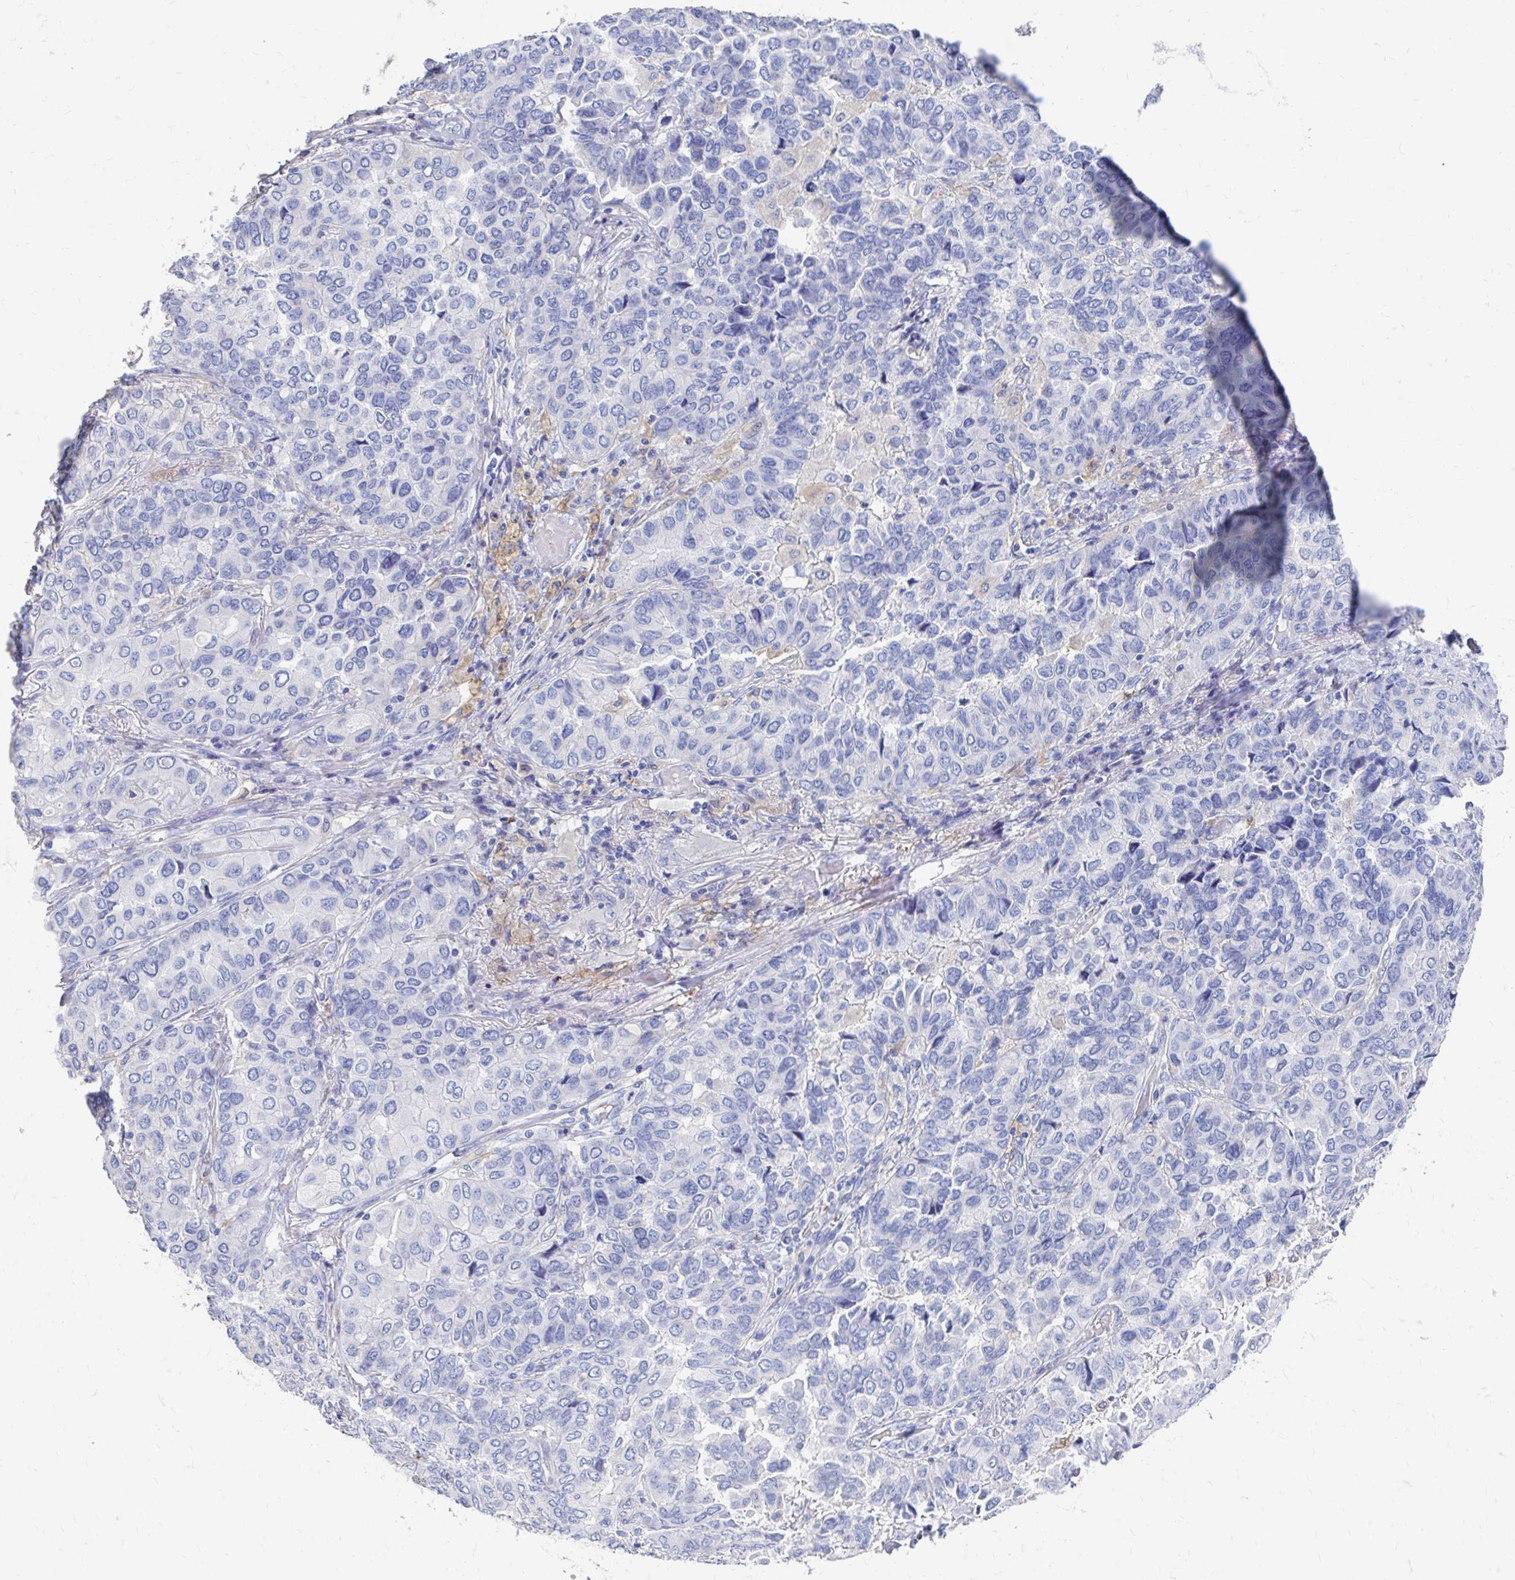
{"staining": {"intensity": "negative", "quantity": "none", "location": "none"}, "tissue": "lung cancer", "cell_type": "Tumor cells", "image_type": "cancer", "snomed": [{"axis": "morphology", "description": "Aneuploidy"}, {"axis": "morphology", "description": "Adenocarcinoma, NOS"}, {"axis": "morphology", "description": "Adenocarcinoma, metastatic, NOS"}, {"axis": "topography", "description": "Lymph node"}, {"axis": "topography", "description": "Lung"}], "caption": "Image shows no significant protein expression in tumor cells of lung cancer (metastatic adenocarcinoma). (DAB (3,3'-diaminobenzidine) immunohistochemistry (IHC), high magnification).", "gene": "LAMC3", "patient": {"sex": "female", "age": 48}}